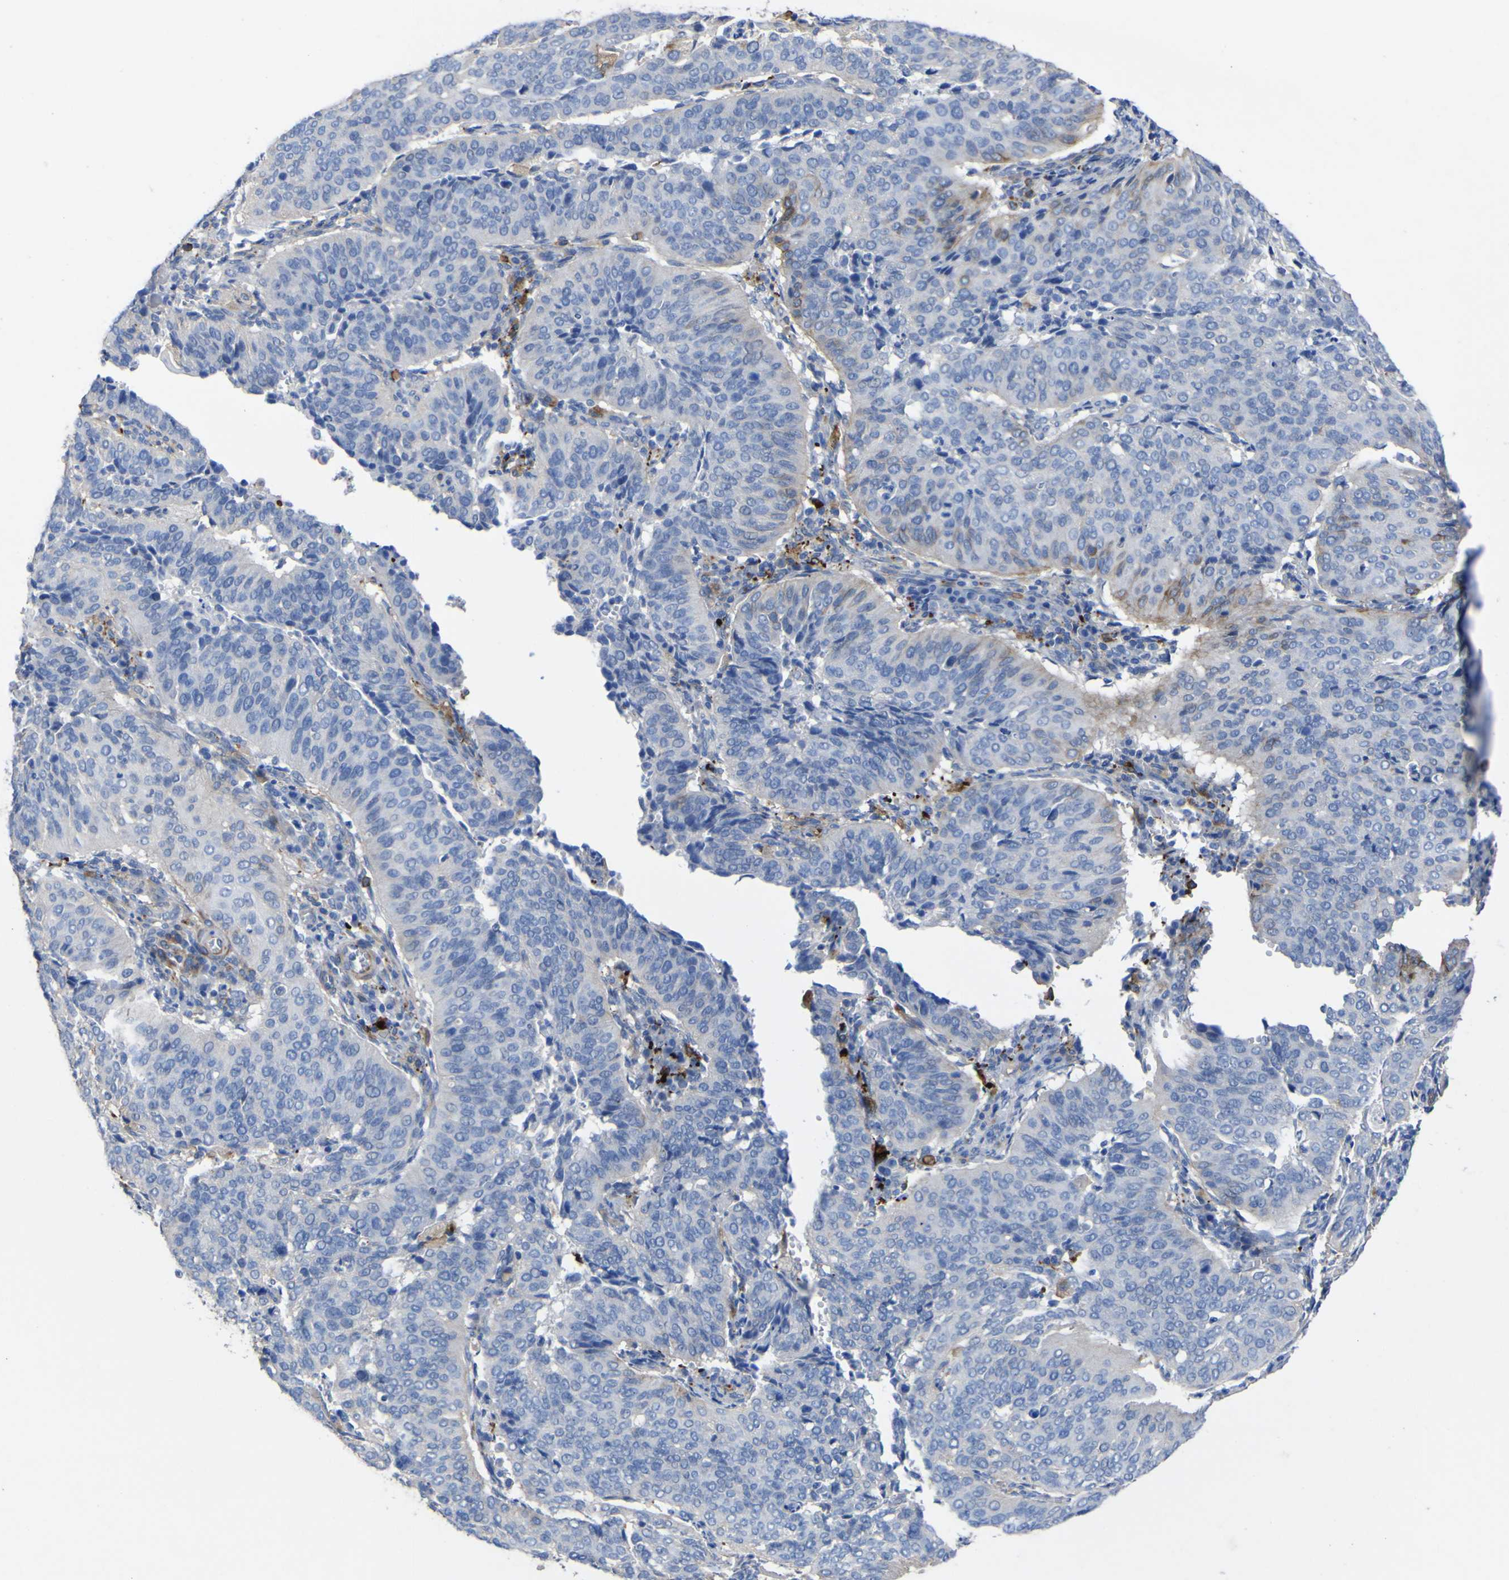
{"staining": {"intensity": "moderate", "quantity": "<25%", "location": "cytoplasmic/membranous"}, "tissue": "cervical cancer", "cell_type": "Tumor cells", "image_type": "cancer", "snomed": [{"axis": "morphology", "description": "Normal tissue, NOS"}, {"axis": "morphology", "description": "Squamous cell carcinoma, NOS"}, {"axis": "topography", "description": "Cervix"}], "caption": "Moderate cytoplasmic/membranous positivity for a protein is present in approximately <25% of tumor cells of cervical cancer (squamous cell carcinoma) using immunohistochemistry.", "gene": "AGO4", "patient": {"sex": "female", "age": 39}}